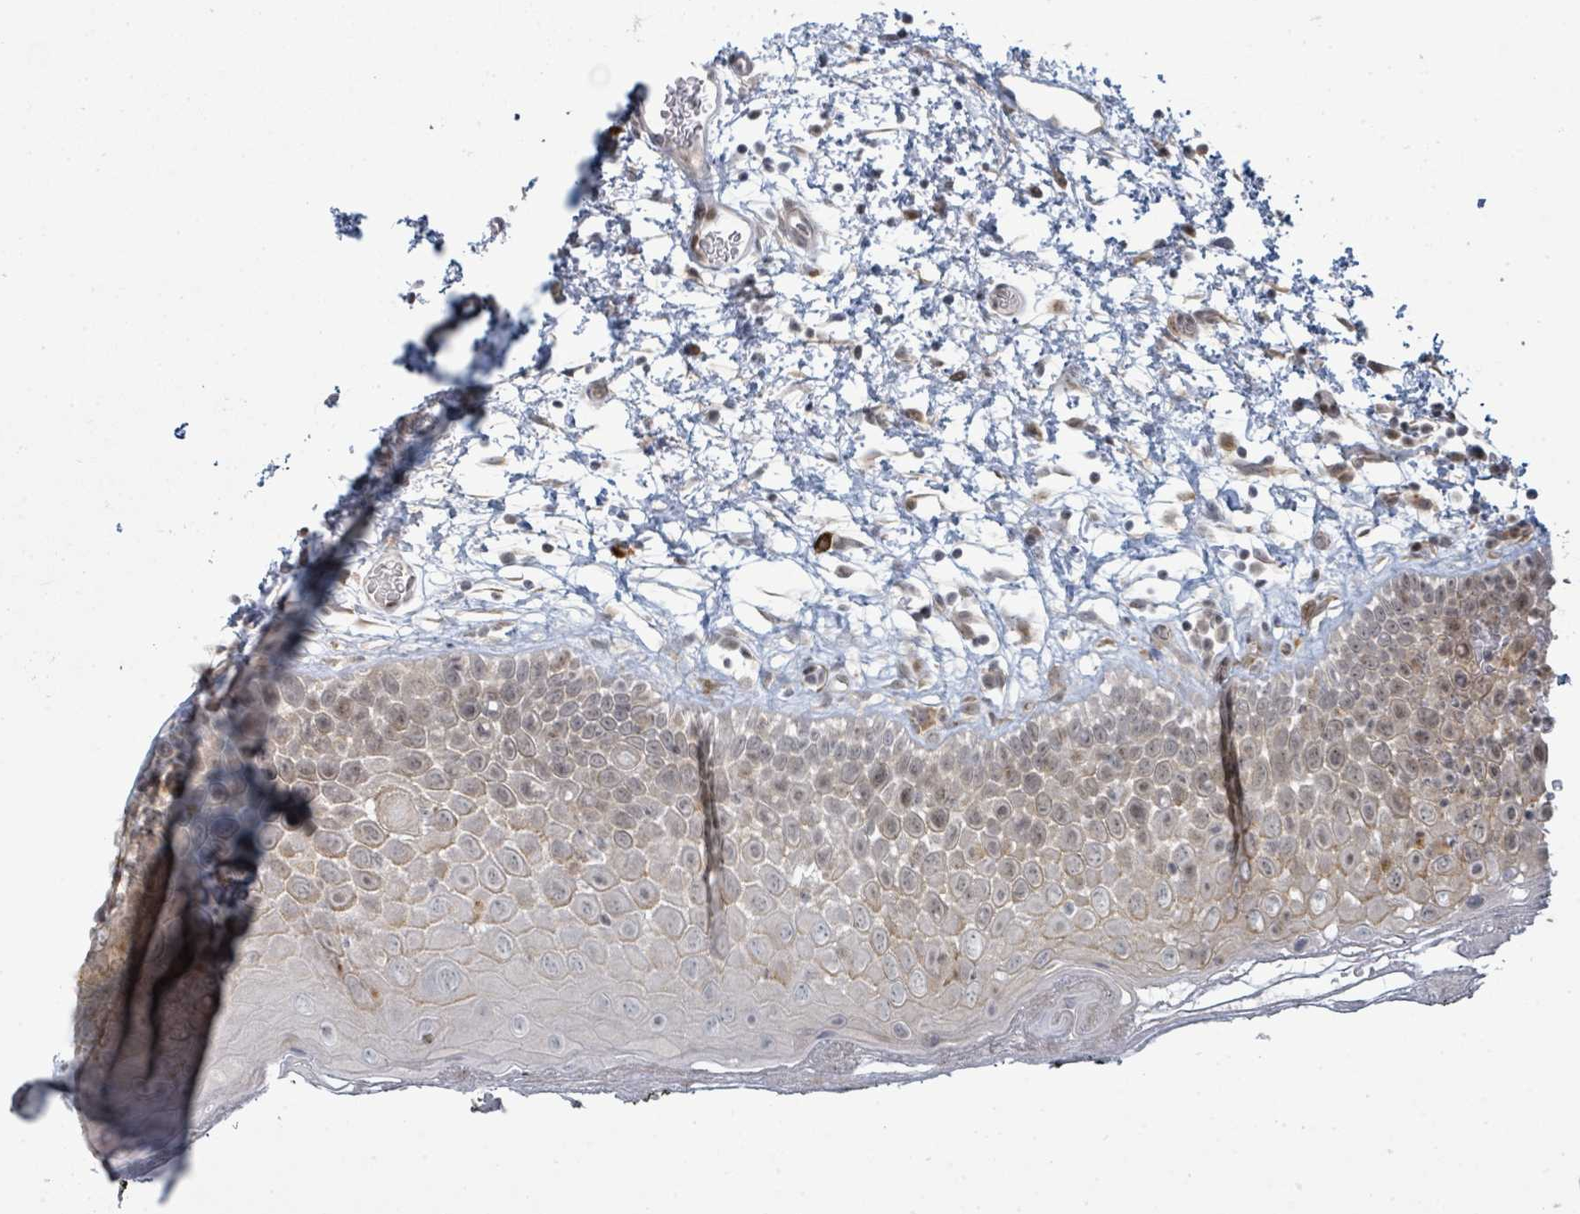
{"staining": {"intensity": "moderate", "quantity": "25%-75%", "location": "nuclear"}, "tissue": "oral mucosa", "cell_type": "Squamous epithelial cells", "image_type": "normal", "snomed": [{"axis": "morphology", "description": "Normal tissue, NOS"}, {"axis": "morphology", "description": "Squamous cell carcinoma, NOS"}, {"axis": "topography", "description": "Oral tissue"}, {"axis": "topography", "description": "Tounge, NOS"}, {"axis": "topography", "description": "Head-Neck"}], "caption": "Protein staining shows moderate nuclear positivity in approximately 25%-75% of squamous epithelial cells in benign oral mucosa.", "gene": "PSMG2", "patient": {"sex": "male", "age": 76}}